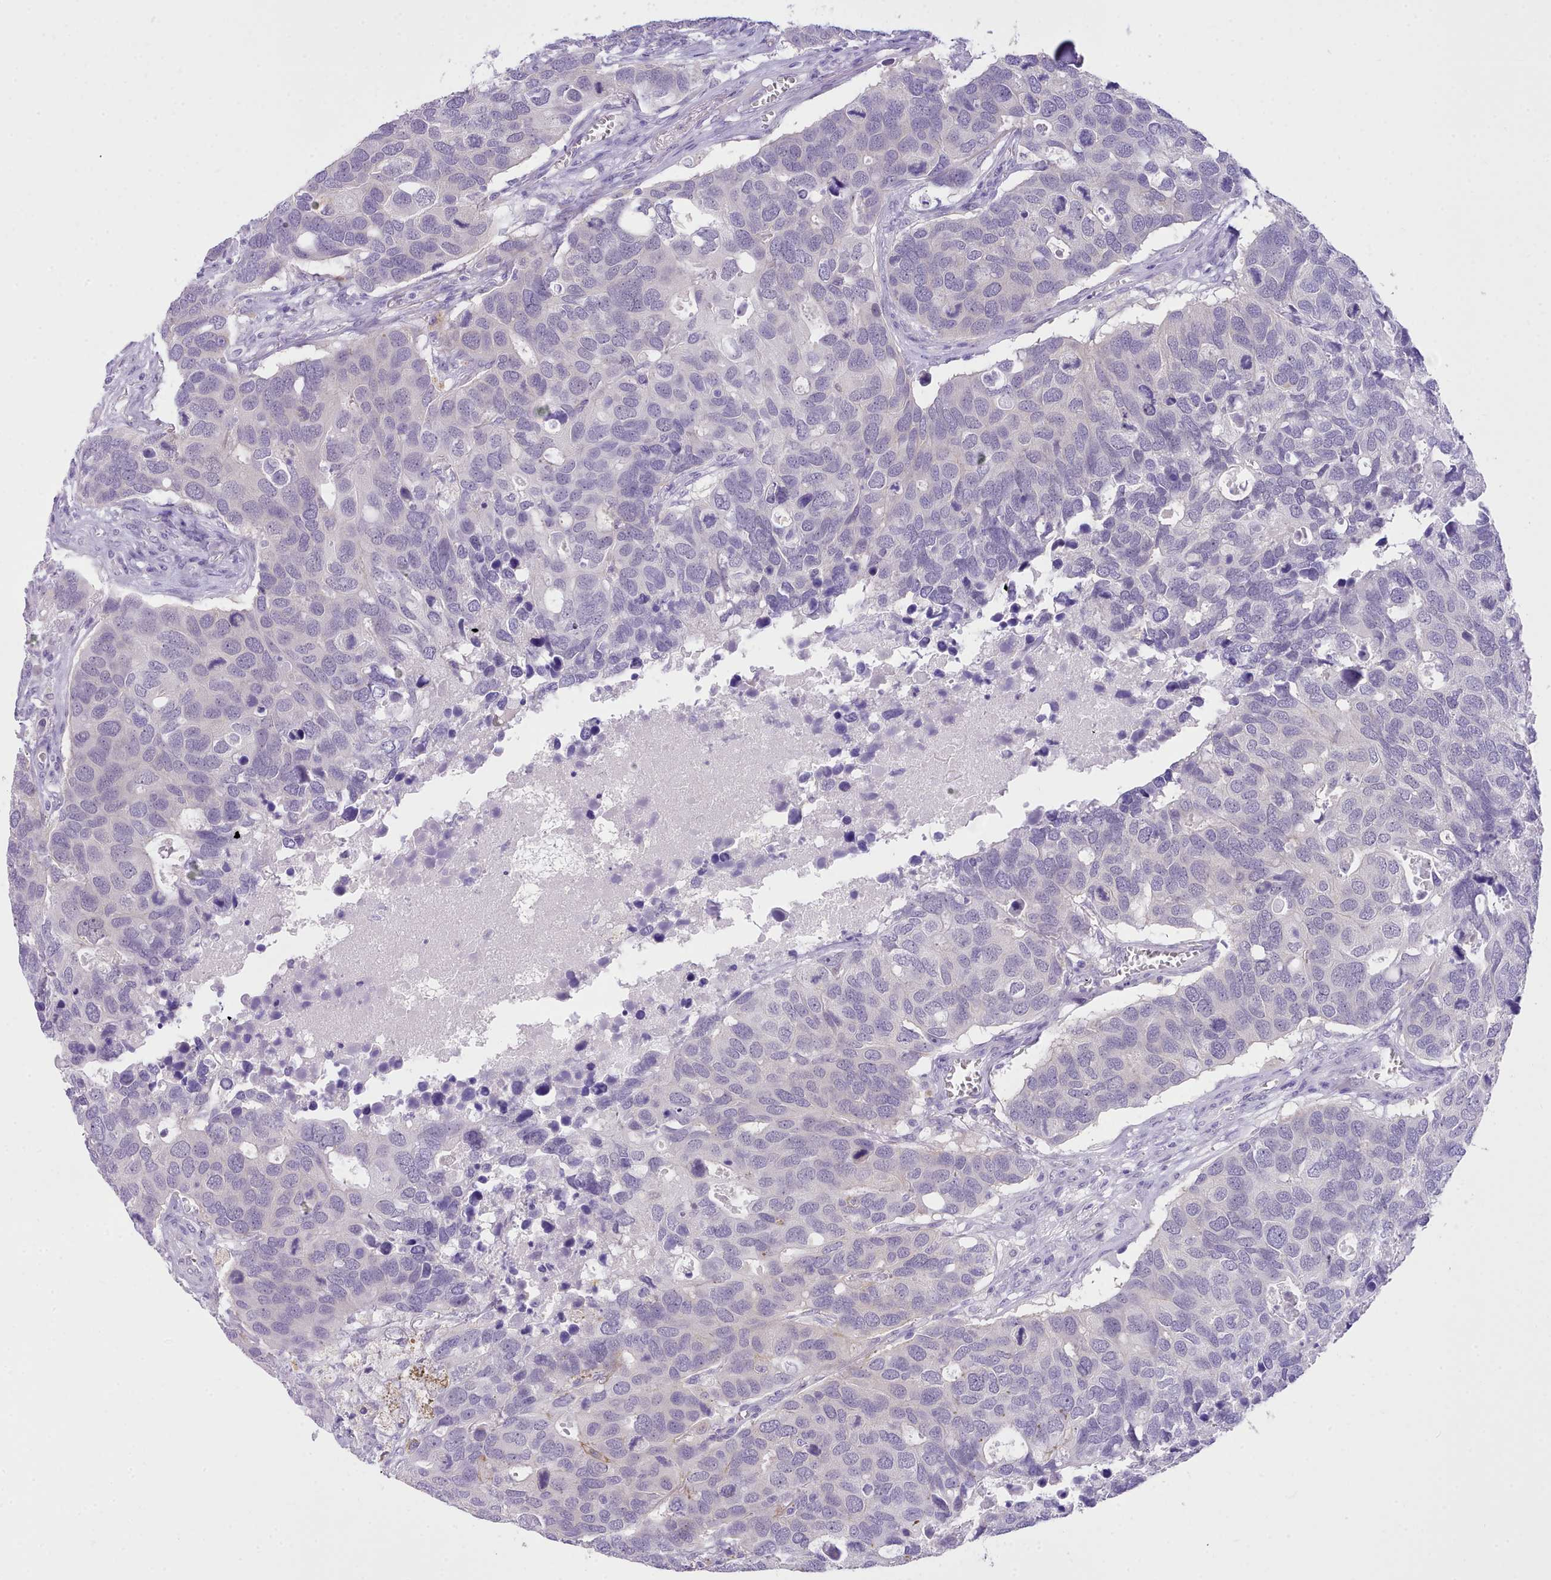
{"staining": {"intensity": "negative", "quantity": "none", "location": "none"}, "tissue": "breast cancer", "cell_type": "Tumor cells", "image_type": "cancer", "snomed": [{"axis": "morphology", "description": "Duct carcinoma"}, {"axis": "topography", "description": "Breast"}], "caption": "Tumor cells are negative for brown protein staining in breast intraductal carcinoma.", "gene": "LRRC37A", "patient": {"sex": "female", "age": 83}}